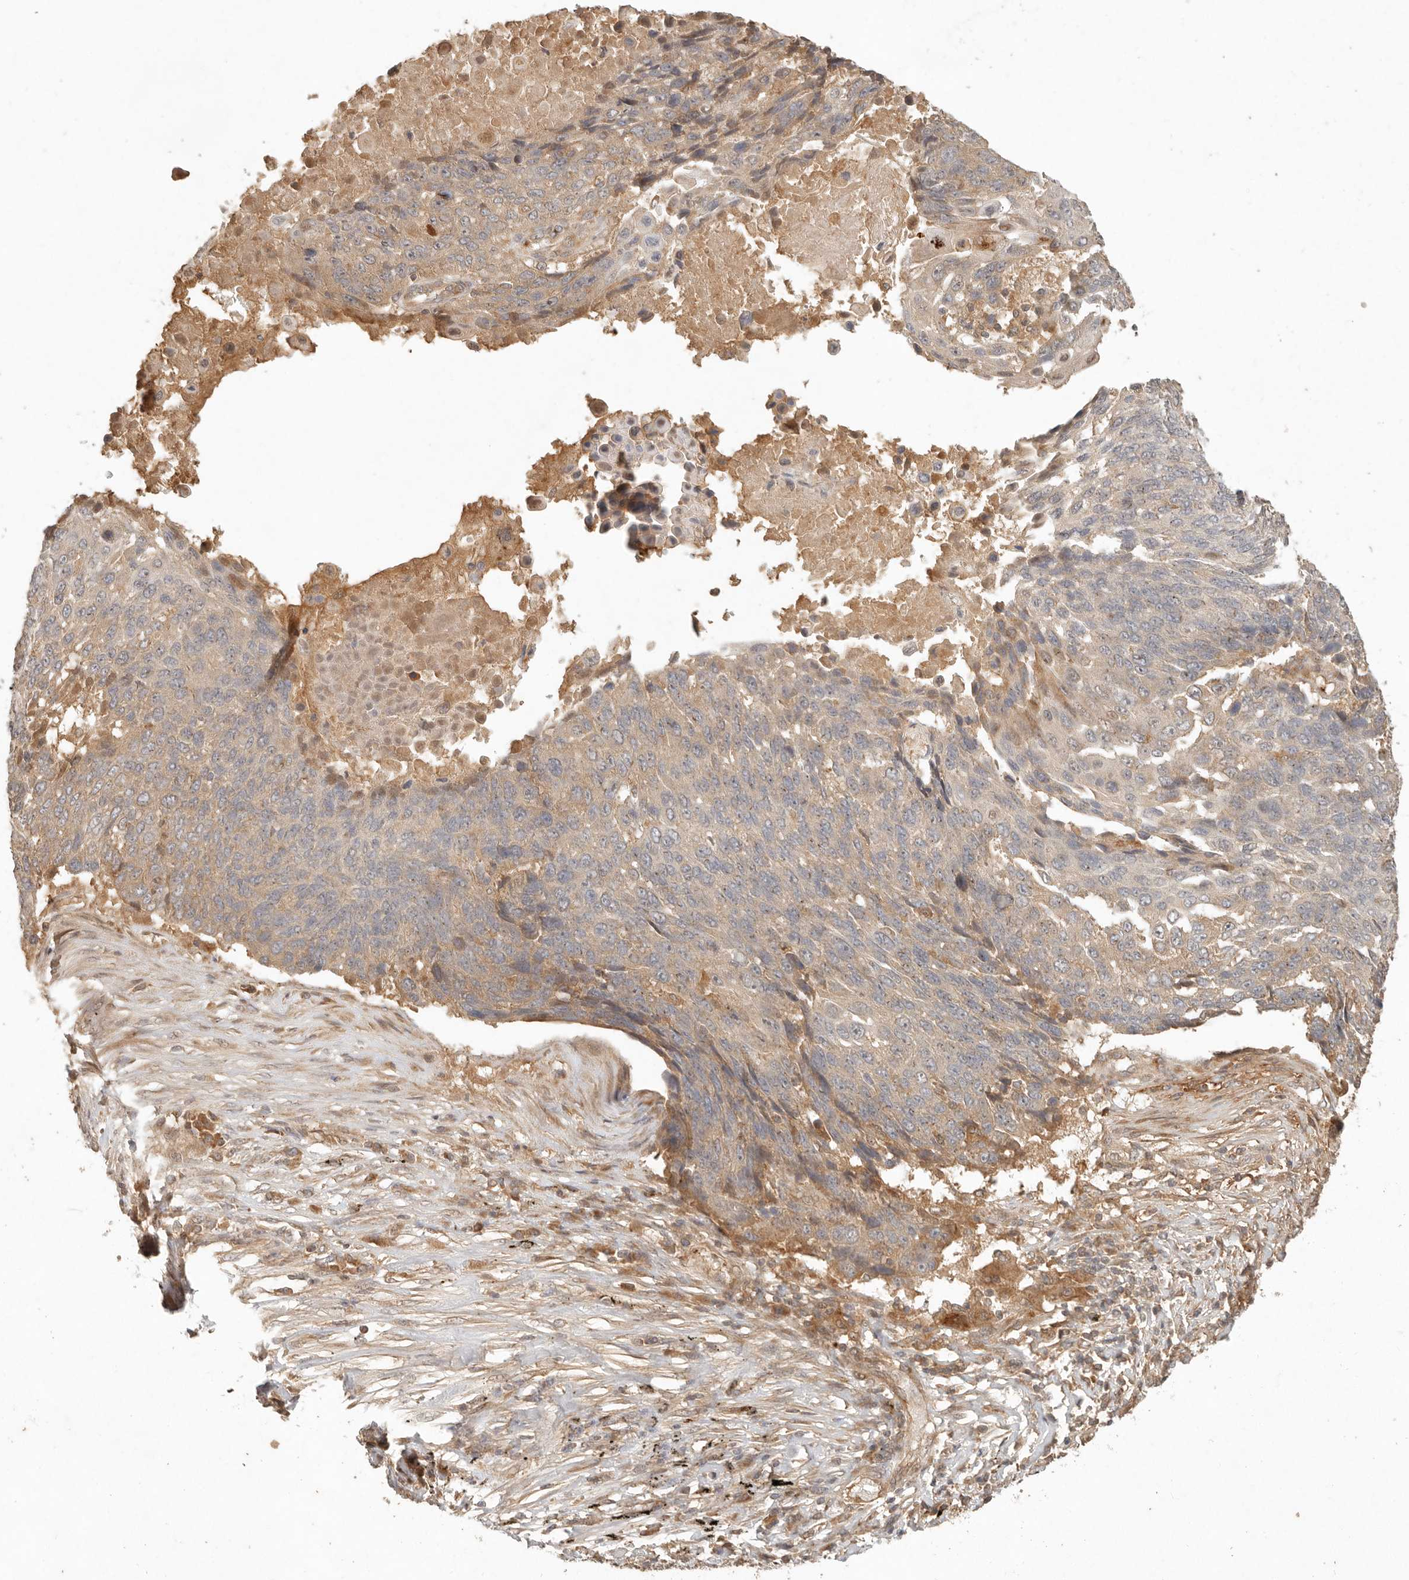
{"staining": {"intensity": "weak", "quantity": ">75%", "location": "cytoplasmic/membranous"}, "tissue": "lung cancer", "cell_type": "Tumor cells", "image_type": "cancer", "snomed": [{"axis": "morphology", "description": "Squamous cell carcinoma, NOS"}, {"axis": "topography", "description": "Lung"}], "caption": "This is an image of IHC staining of lung cancer (squamous cell carcinoma), which shows weak positivity in the cytoplasmic/membranous of tumor cells.", "gene": "ANKRD61", "patient": {"sex": "male", "age": 66}}